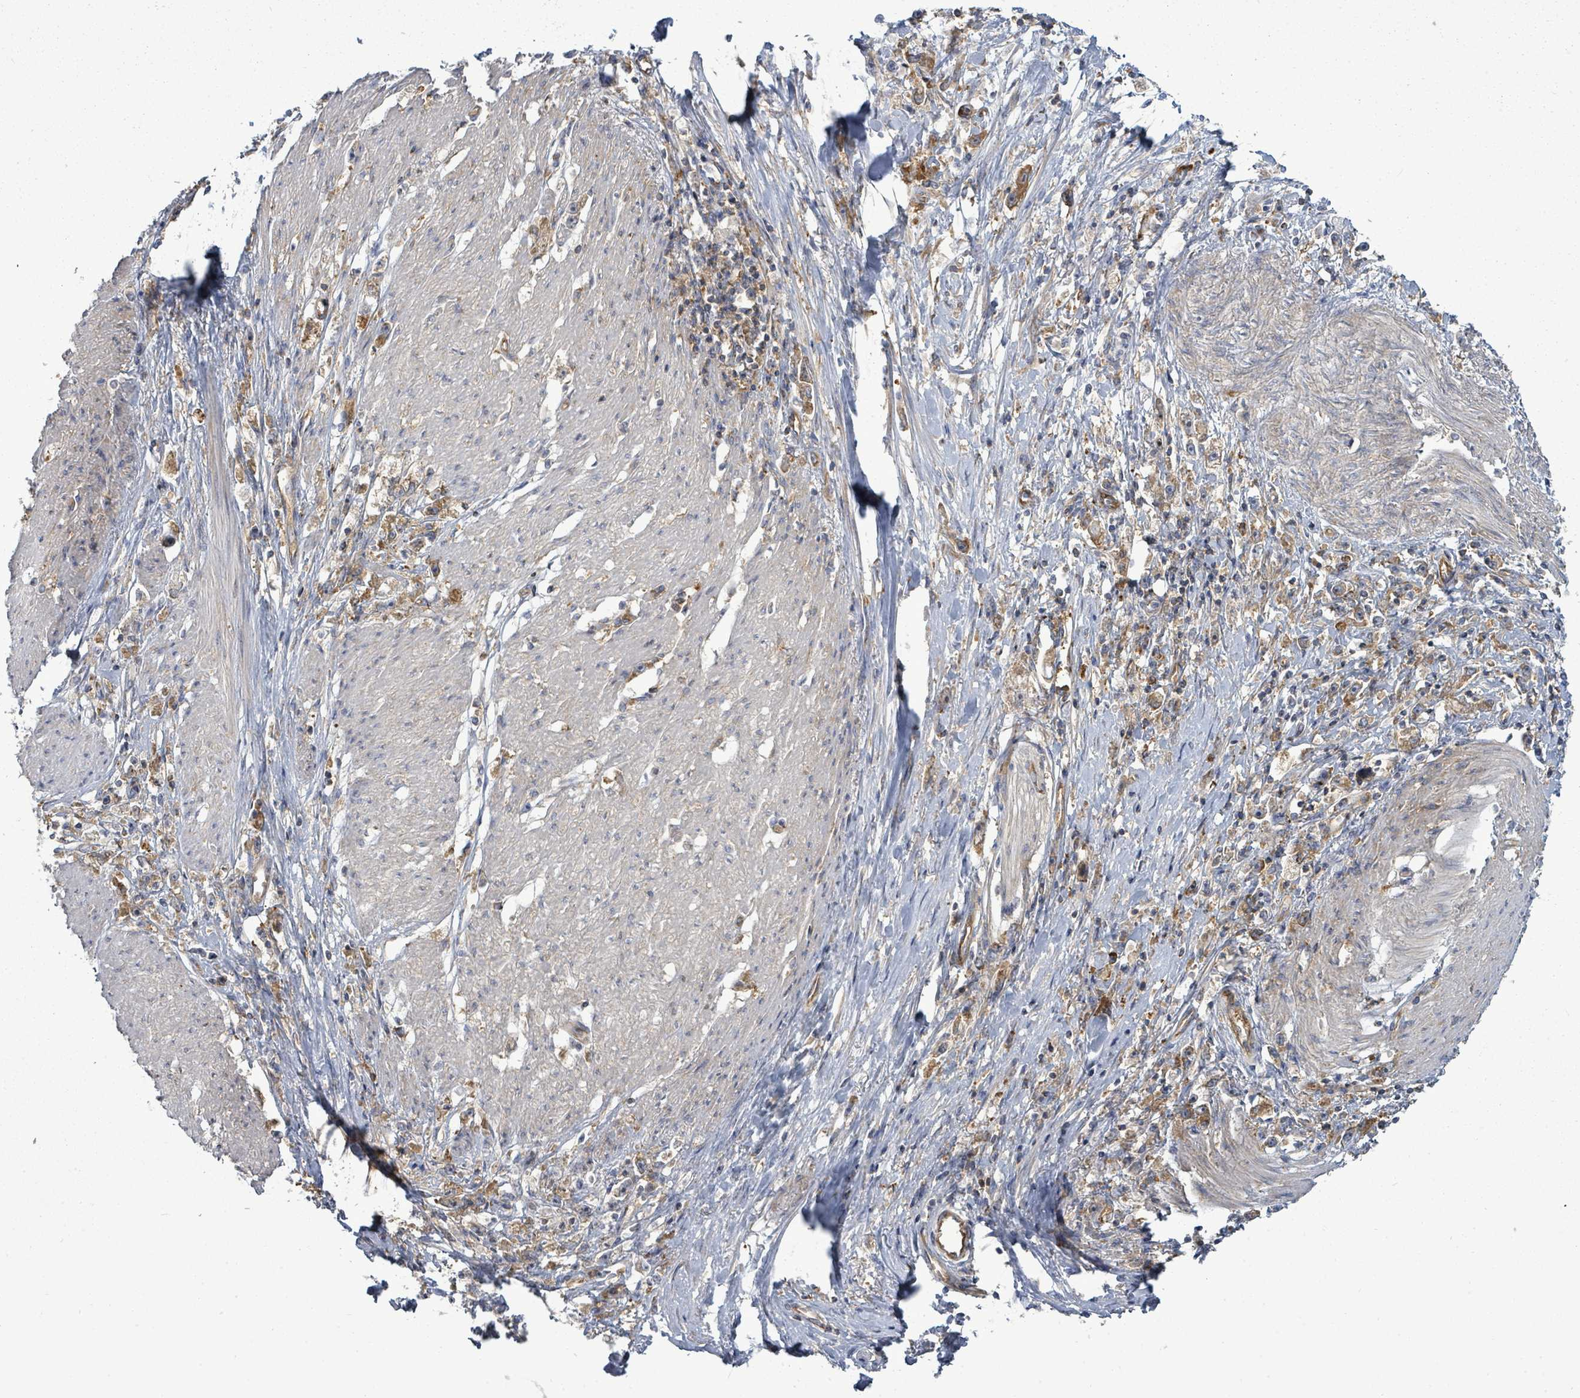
{"staining": {"intensity": "moderate", "quantity": ">75%", "location": "cytoplasmic/membranous"}, "tissue": "stomach cancer", "cell_type": "Tumor cells", "image_type": "cancer", "snomed": [{"axis": "morphology", "description": "Adenocarcinoma, NOS"}, {"axis": "topography", "description": "Stomach"}], "caption": "A histopathology image of stomach cancer stained for a protein displays moderate cytoplasmic/membranous brown staining in tumor cells. The protein of interest is stained brown, and the nuclei are stained in blue (DAB IHC with brightfield microscopy, high magnification).", "gene": "EIF3C", "patient": {"sex": "female", "age": 59}}